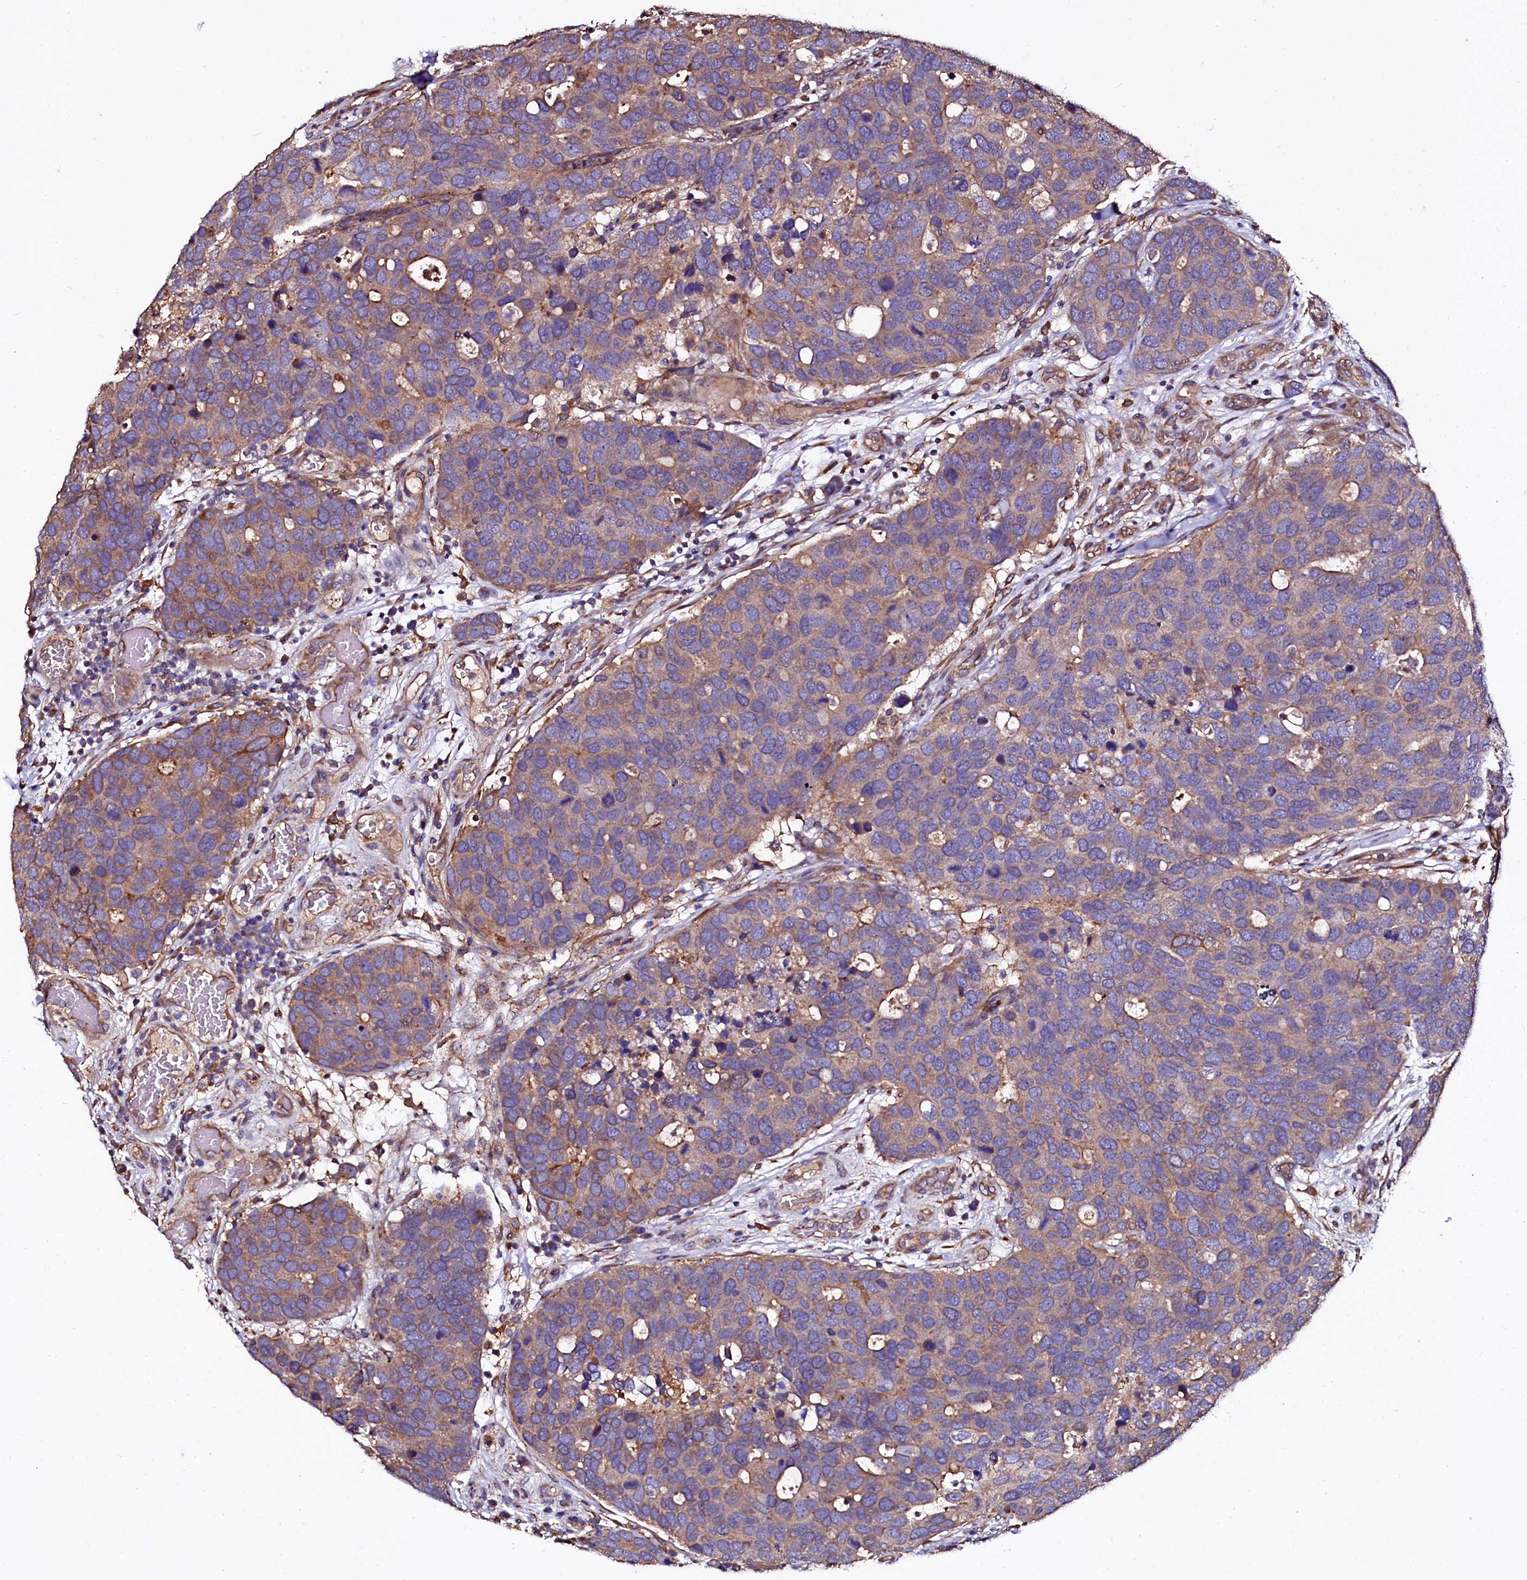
{"staining": {"intensity": "weak", "quantity": "25%-75%", "location": "cytoplasmic/membranous"}, "tissue": "breast cancer", "cell_type": "Tumor cells", "image_type": "cancer", "snomed": [{"axis": "morphology", "description": "Duct carcinoma"}, {"axis": "topography", "description": "Breast"}], "caption": "Breast cancer (intraductal carcinoma) tissue demonstrates weak cytoplasmic/membranous positivity in about 25%-75% of tumor cells, visualized by immunohistochemistry. (Stains: DAB in brown, nuclei in blue, Microscopy: brightfield microscopy at high magnification).", "gene": "APPL2", "patient": {"sex": "female", "age": 83}}